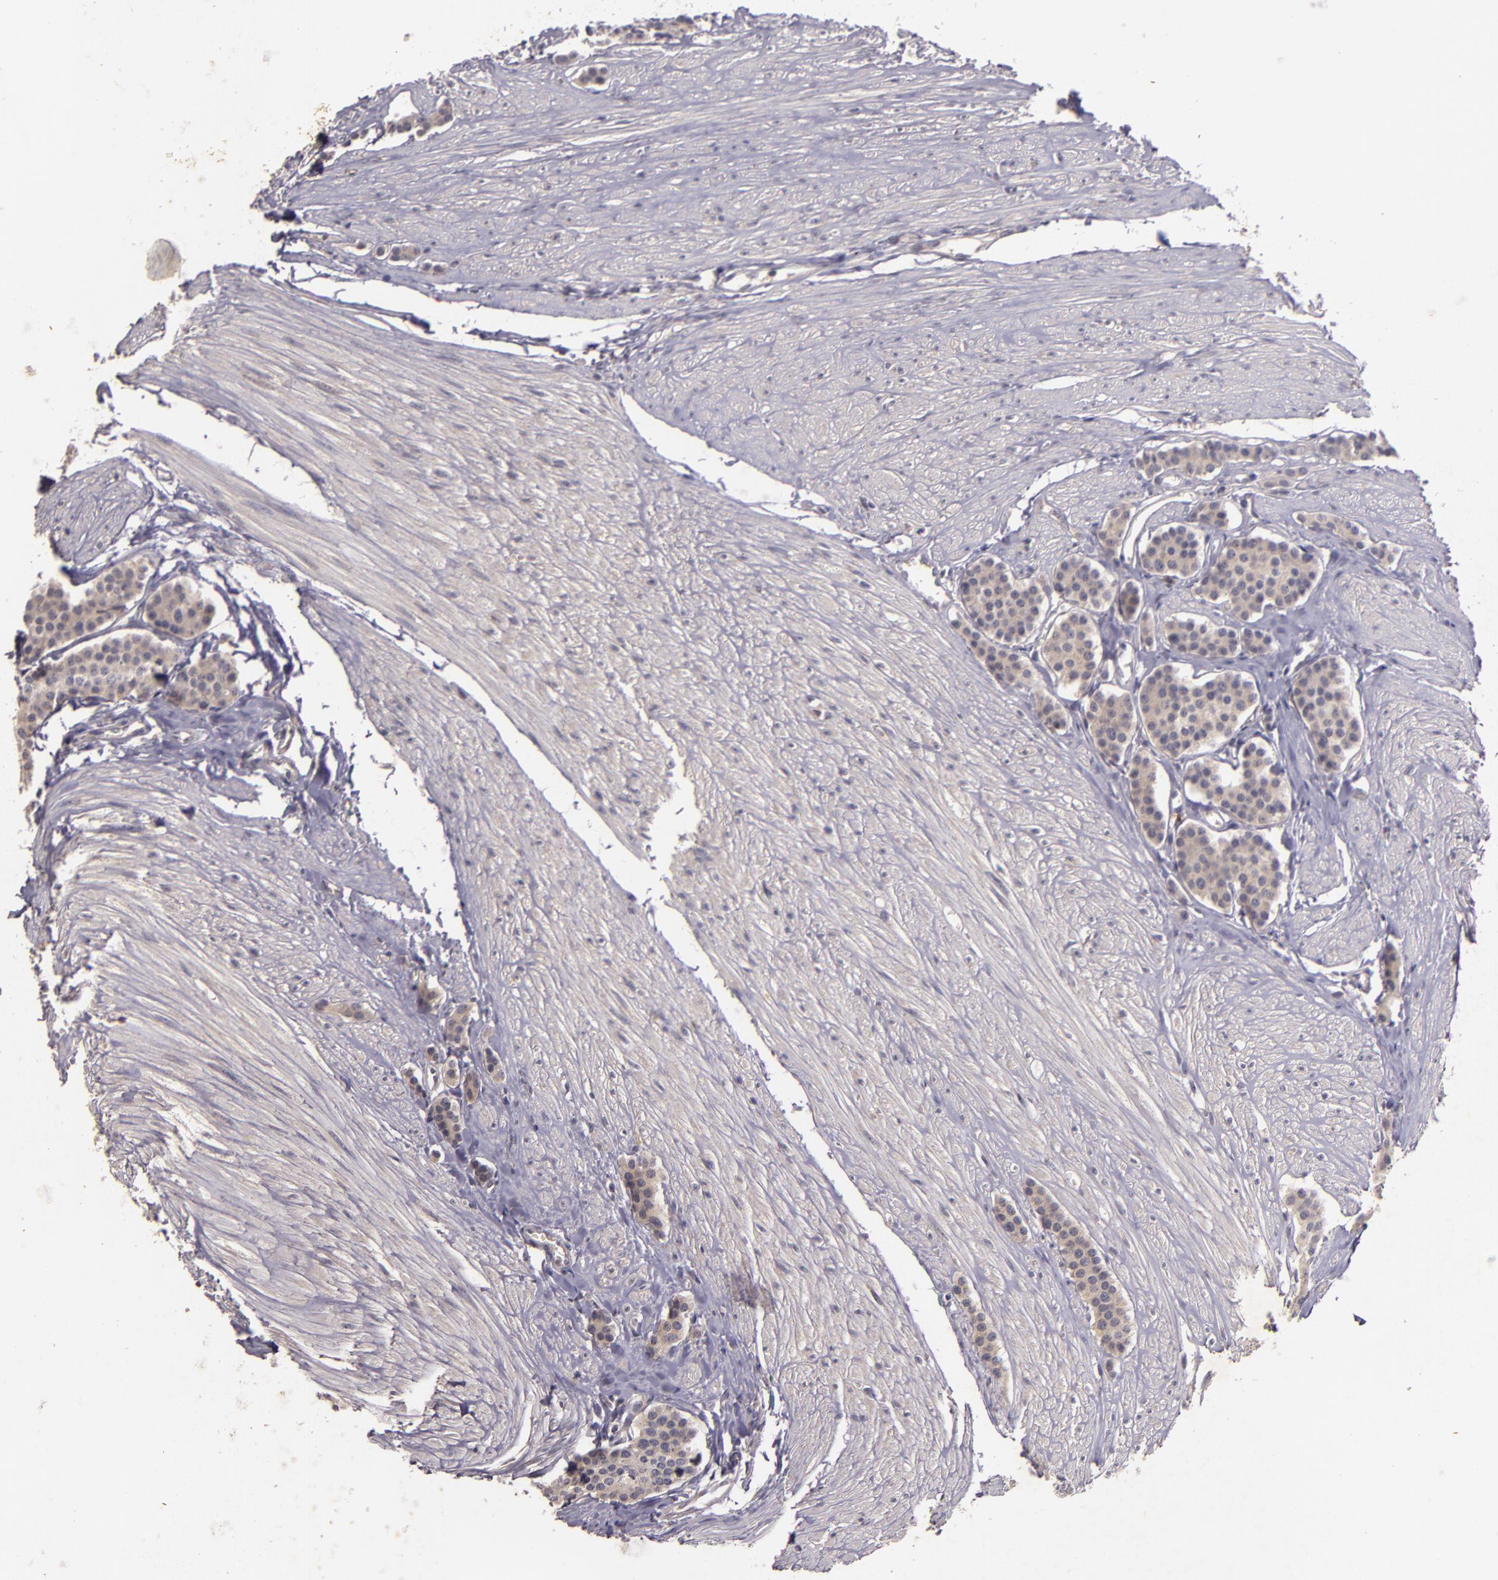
{"staining": {"intensity": "negative", "quantity": "none", "location": "none"}, "tissue": "carcinoid", "cell_type": "Tumor cells", "image_type": "cancer", "snomed": [{"axis": "morphology", "description": "Carcinoid, malignant, NOS"}, {"axis": "topography", "description": "Small intestine"}], "caption": "DAB immunohistochemical staining of carcinoid shows no significant staining in tumor cells.", "gene": "TFF1", "patient": {"sex": "male", "age": 60}}